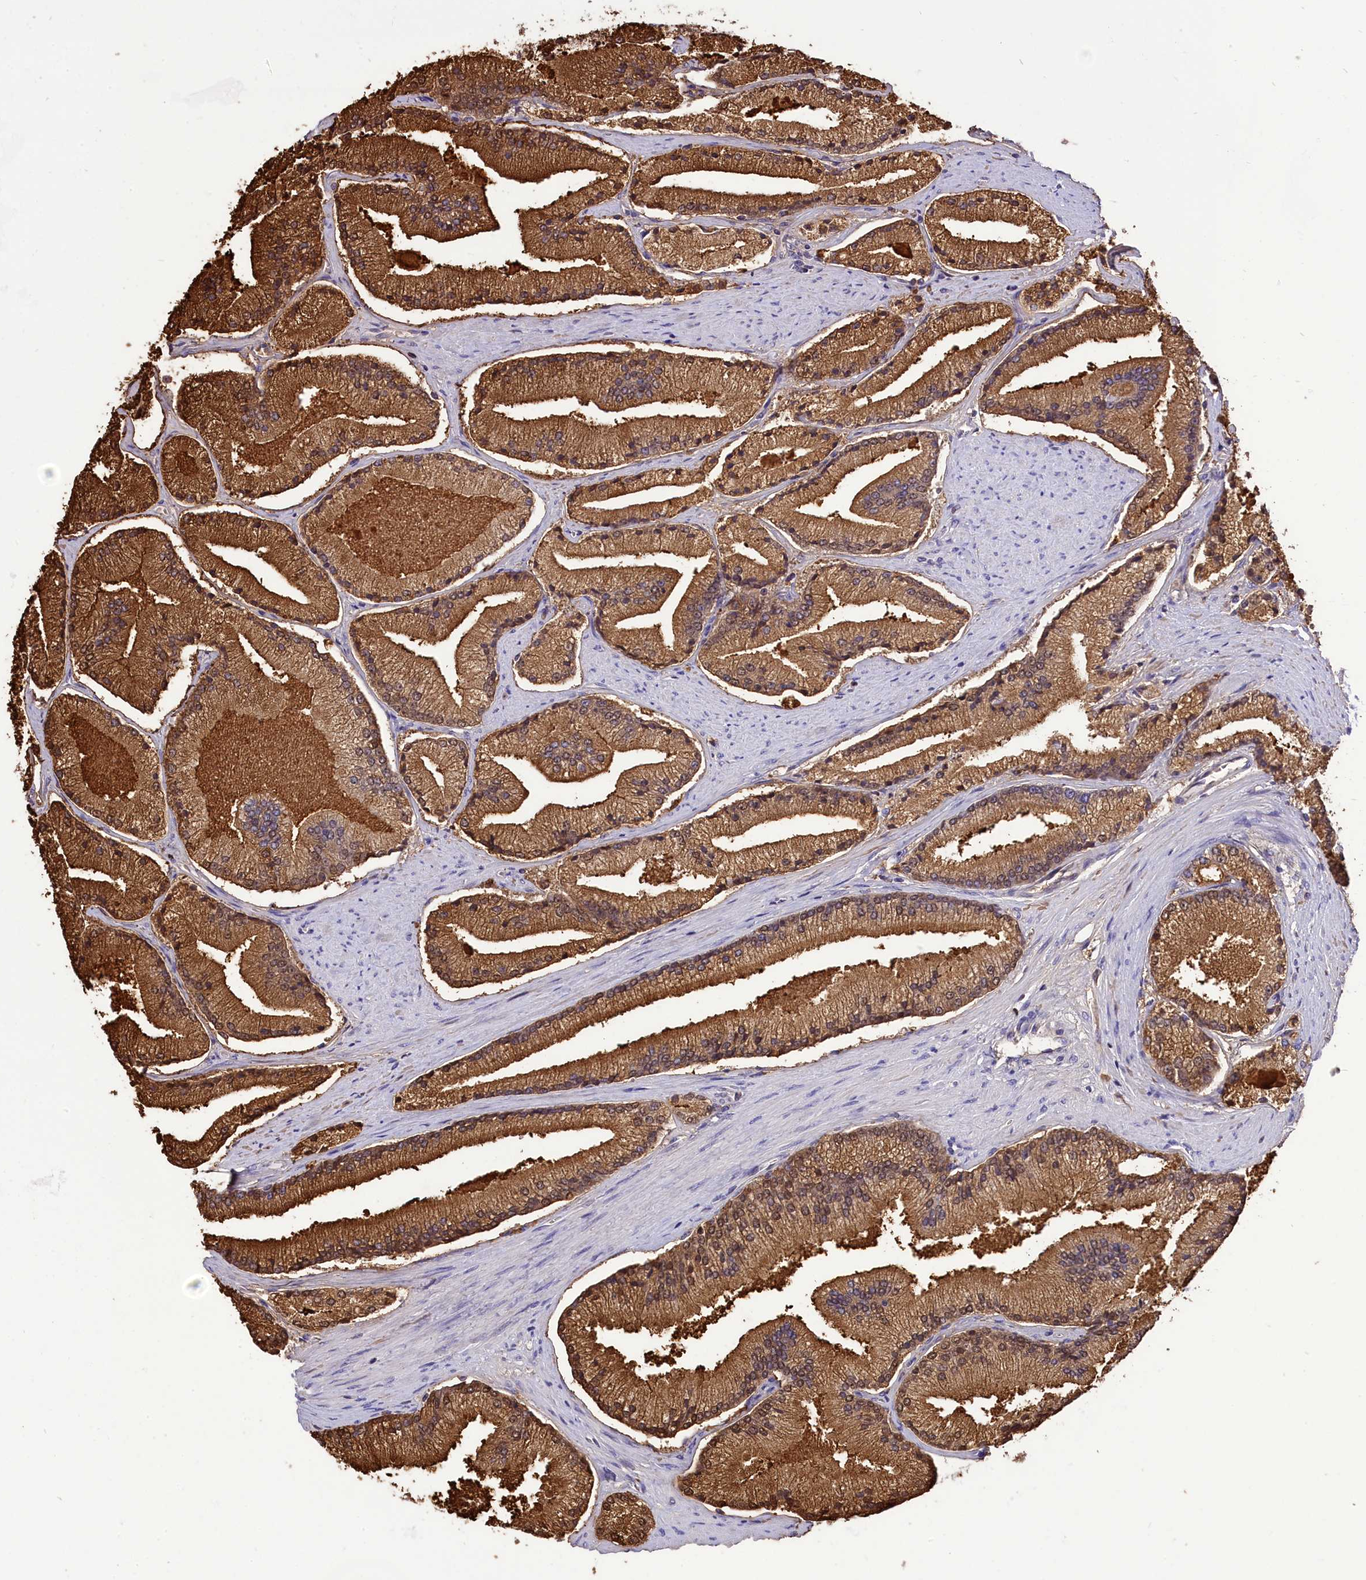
{"staining": {"intensity": "strong", "quantity": ">75%", "location": "cytoplasmic/membranous,nuclear"}, "tissue": "prostate cancer", "cell_type": "Tumor cells", "image_type": "cancer", "snomed": [{"axis": "morphology", "description": "Adenocarcinoma, High grade"}, {"axis": "topography", "description": "Prostate"}], "caption": "This photomicrograph displays prostate cancer (adenocarcinoma (high-grade)) stained with IHC to label a protein in brown. The cytoplasmic/membranous and nuclear of tumor cells show strong positivity for the protein. Nuclei are counter-stained blue.", "gene": "DCAF16", "patient": {"sex": "male", "age": 67}}